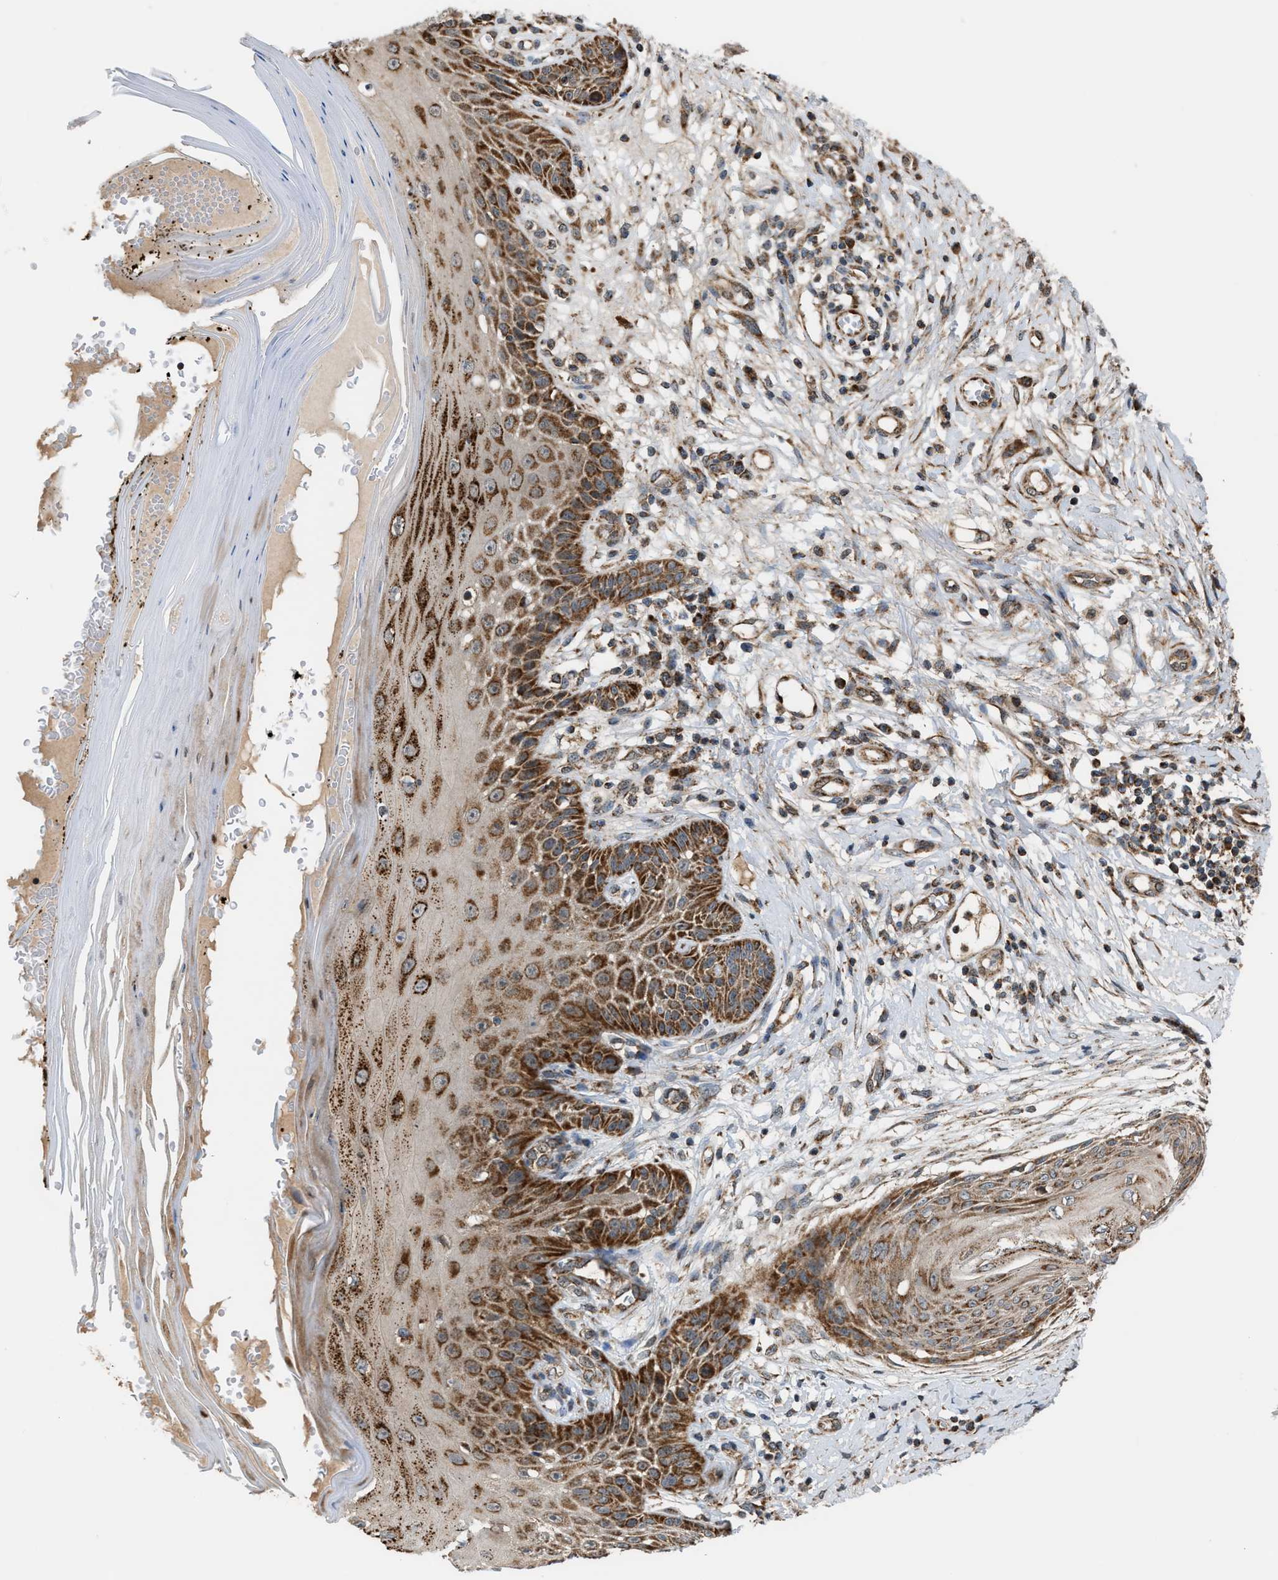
{"staining": {"intensity": "moderate", "quantity": ">75%", "location": "cytoplasmic/membranous"}, "tissue": "skin", "cell_type": "Fibroblasts", "image_type": "normal", "snomed": [{"axis": "morphology", "description": "Normal tissue, NOS"}, {"axis": "topography", "description": "Skin"}, {"axis": "topography", "description": "Peripheral nerve tissue"}], "caption": "Protein staining displays moderate cytoplasmic/membranous expression in approximately >75% of fibroblasts in normal skin.", "gene": "SGSM2", "patient": {"sex": "male", "age": 24}}